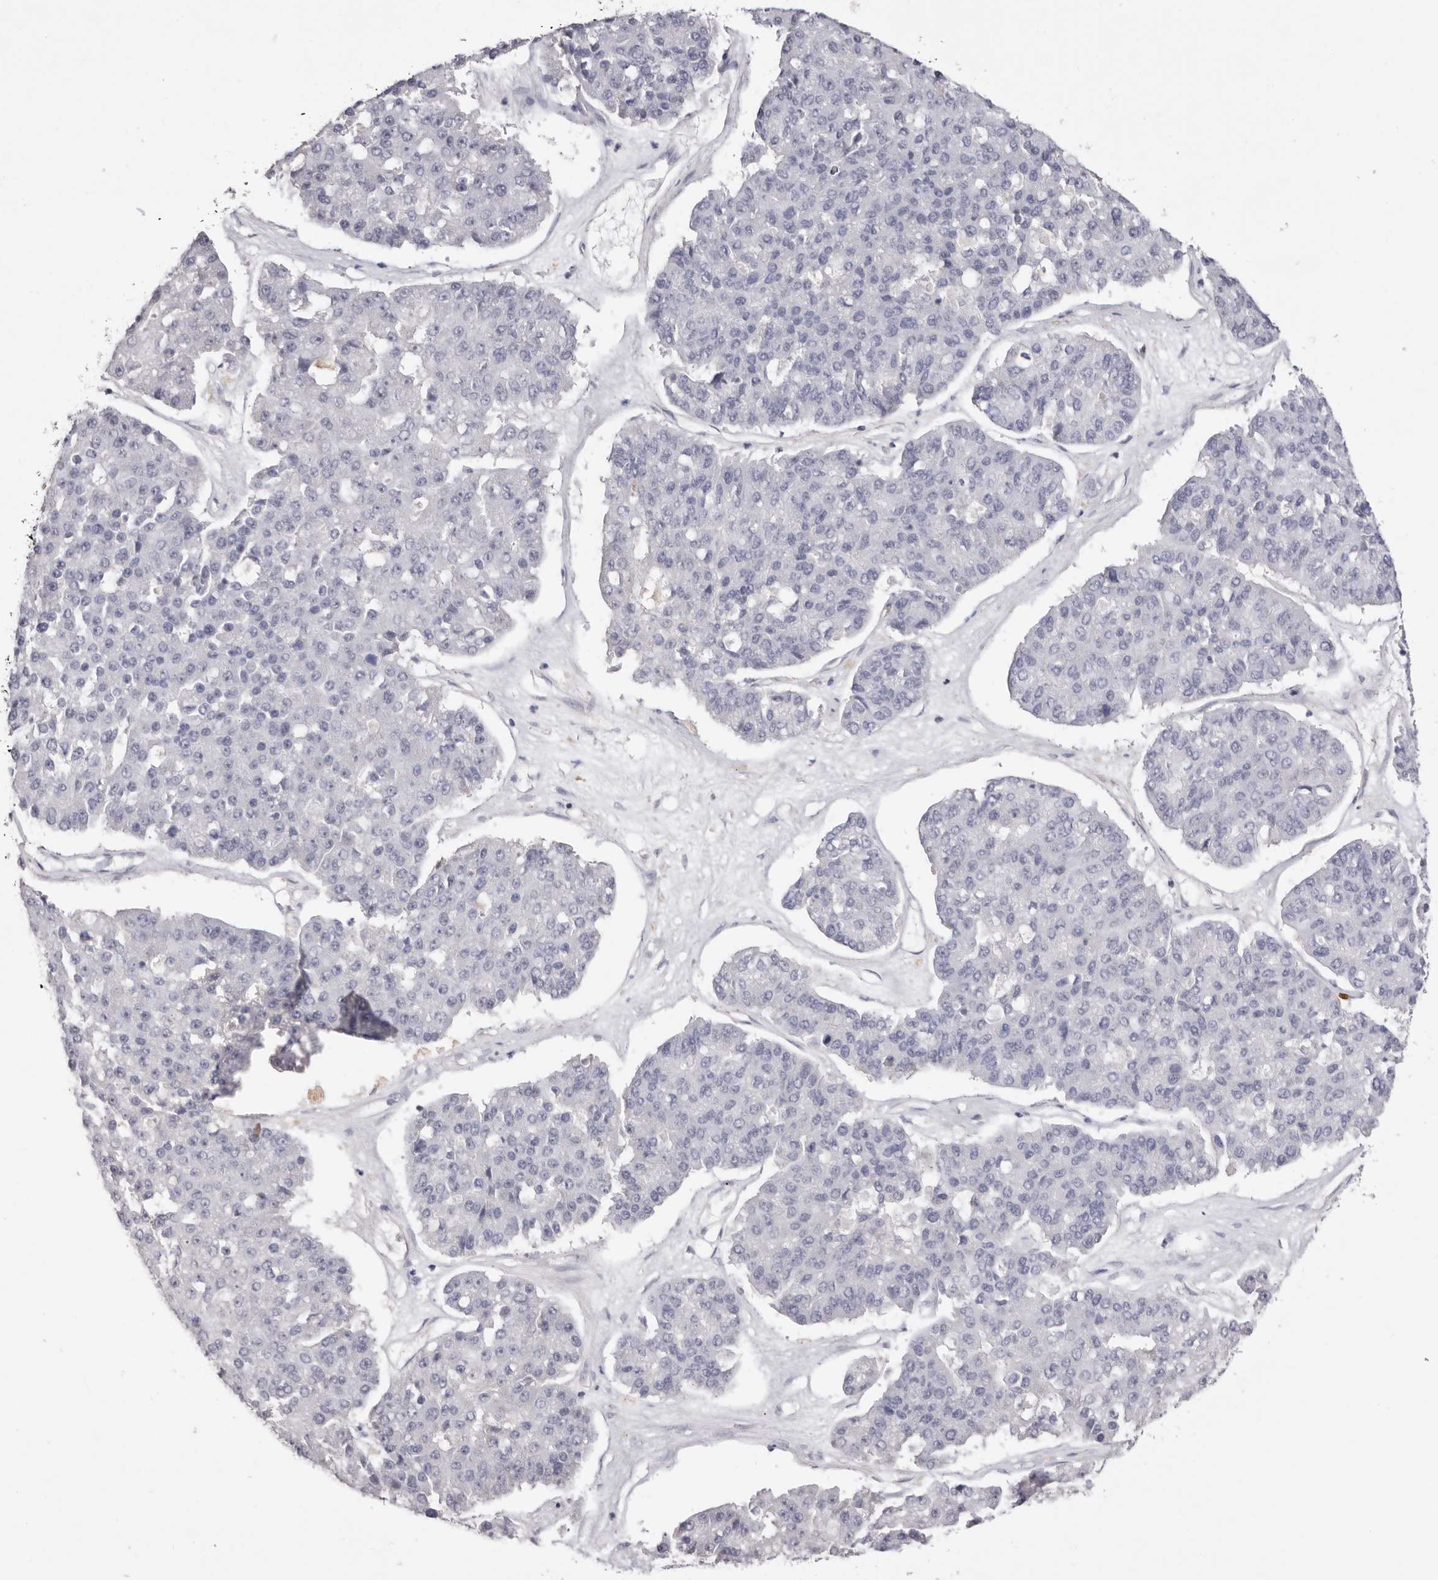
{"staining": {"intensity": "negative", "quantity": "none", "location": "none"}, "tissue": "pancreatic cancer", "cell_type": "Tumor cells", "image_type": "cancer", "snomed": [{"axis": "morphology", "description": "Adenocarcinoma, NOS"}, {"axis": "topography", "description": "Pancreas"}], "caption": "This is a photomicrograph of immunohistochemistry staining of pancreatic adenocarcinoma, which shows no positivity in tumor cells. The staining is performed using DAB (3,3'-diaminobenzidine) brown chromogen with nuclei counter-stained in using hematoxylin.", "gene": "S1PR5", "patient": {"sex": "male", "age": 50}}